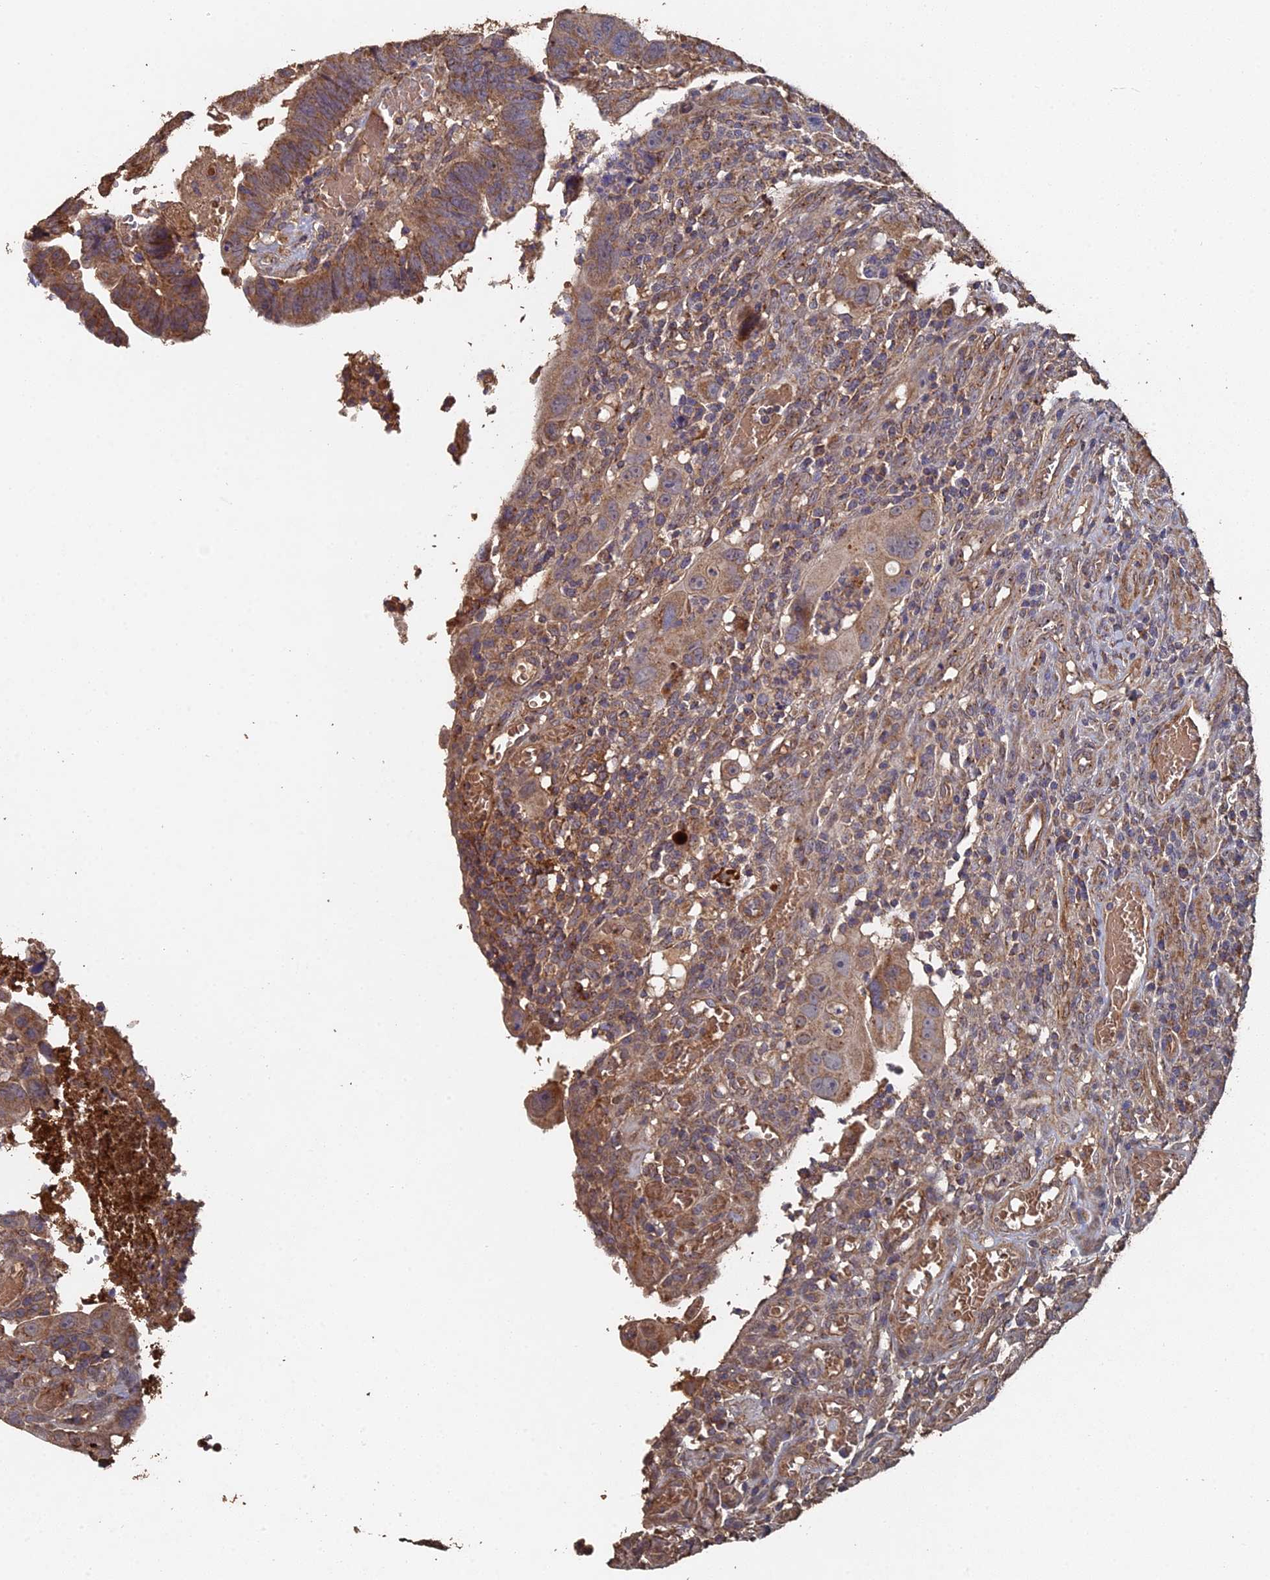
{"staining": {"intensity": "moderate", "quantity": ">75%", "location": "cytoplasmic/membranous"}, "tissue": "colorectal cancer", "cell_type": "Tumor cells", "image_type": "cancer", "snomed": [{"axis": "morphology", "description": "Normal tissue, NOS"}, {"axis": "morphology", "description": "Adenocarcinoma, NOS"}, {"axis": "topography", "description": "Rectum"}], "caption": "Immunohistochemistry (IHC) of human colorectal cancer displays medium levels of moderate cytoplasmic/membranous positivity in about >75% of tumor cells. The protein of interest is stained brown, and the nuclei are stained in blue (DAB IHC with brightfield microscopy, high magnification).", "gene": "SPANXN4", "patient": {"sex": "female", "age": 65}}